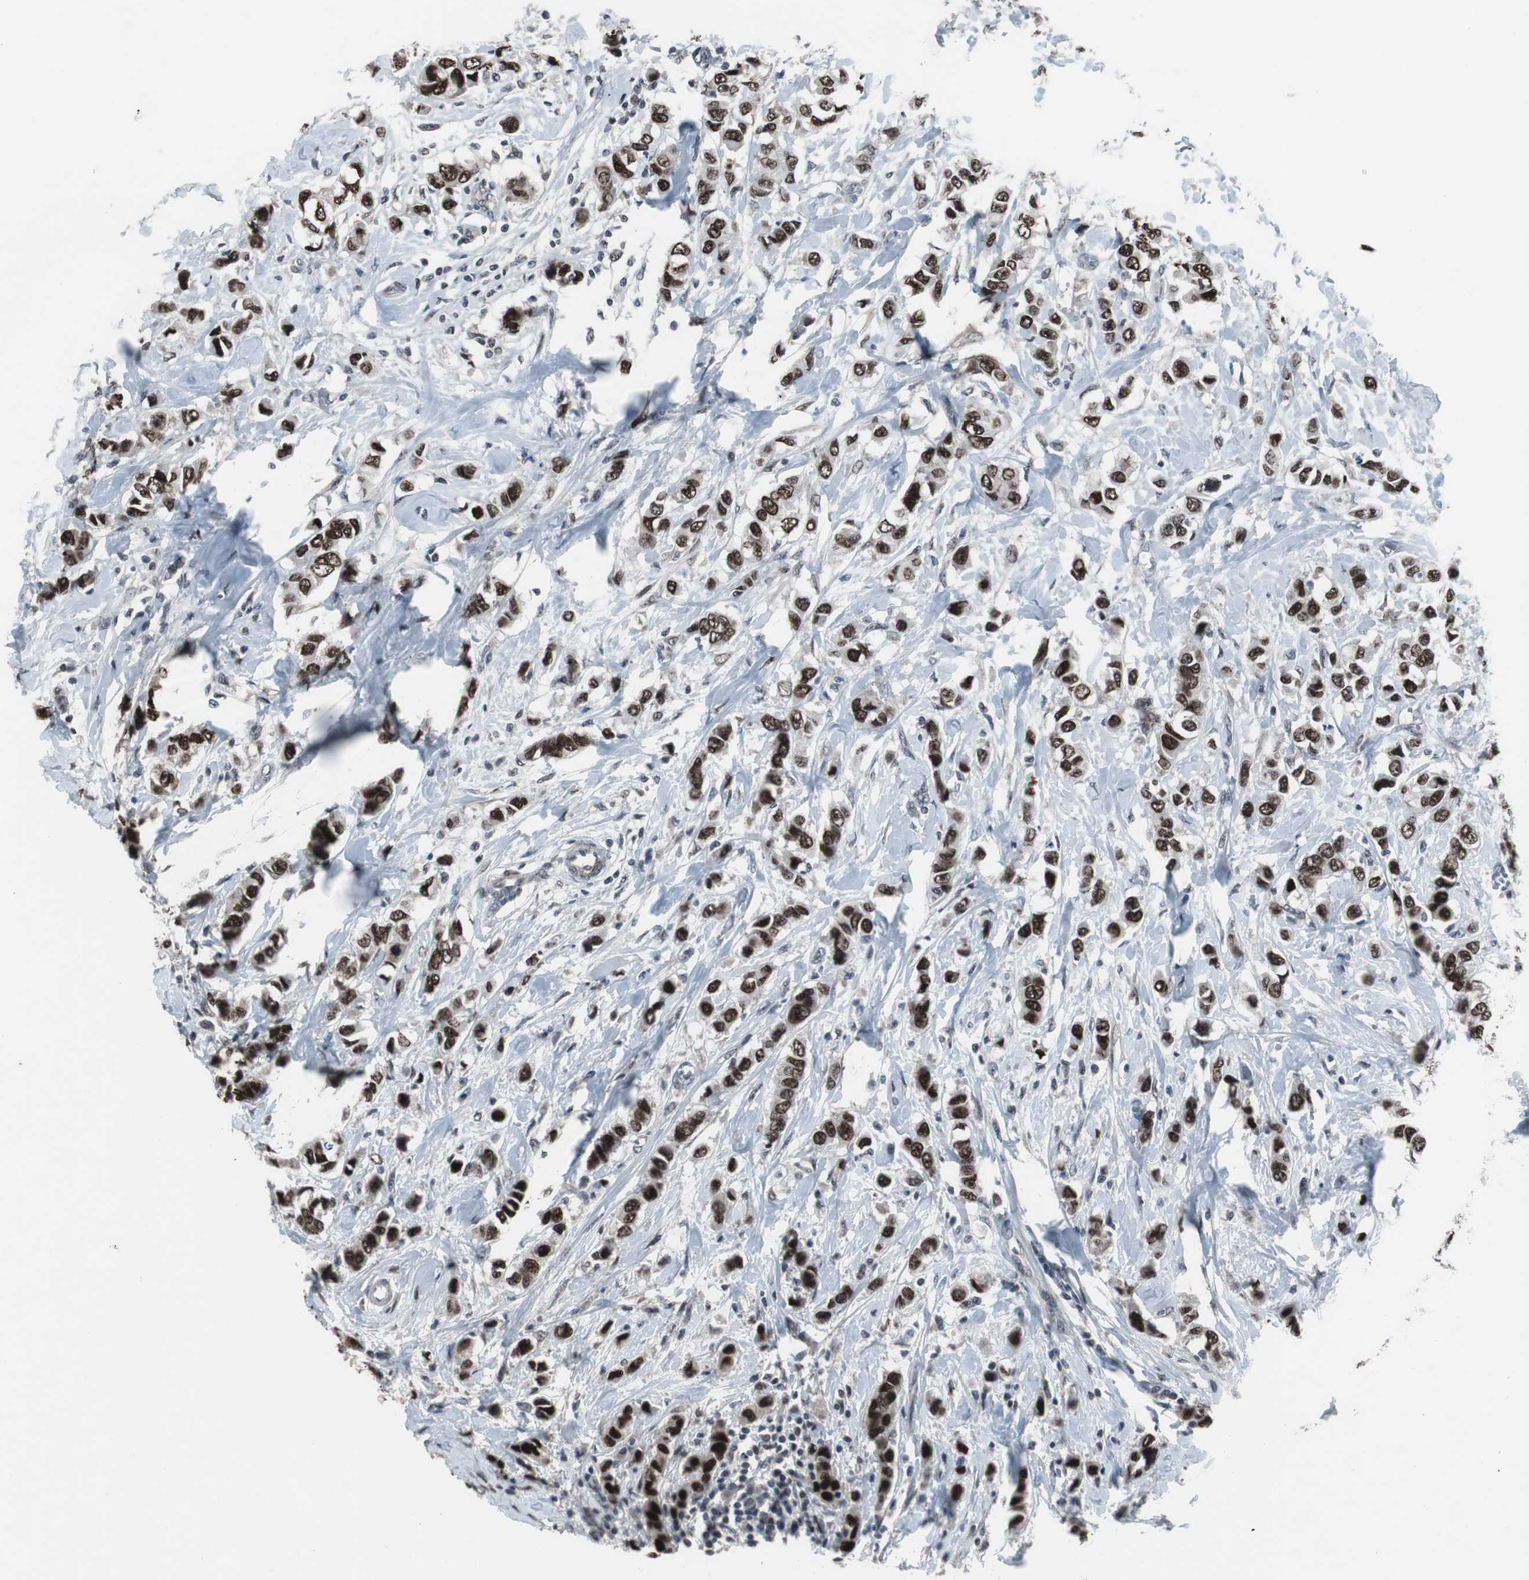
{"staining": {"intensity": "strong", "quantity": ">75%", "location": "nuclear"}, "tissue": "breast cancer", "cell_type": "Tumor cells", "image_type": "cancer", "snomed": [{"axis": "morphology", "description": "Duct carcinoma"}, {"axis": "topography", "description": "Breast"}], "caption": "Breast intraductal carcinoma stained for a protein shows strong nuclear positivity in tumor cells.", "gene": "FOXP4", "patient": {"sex": "female", "age": 50}}